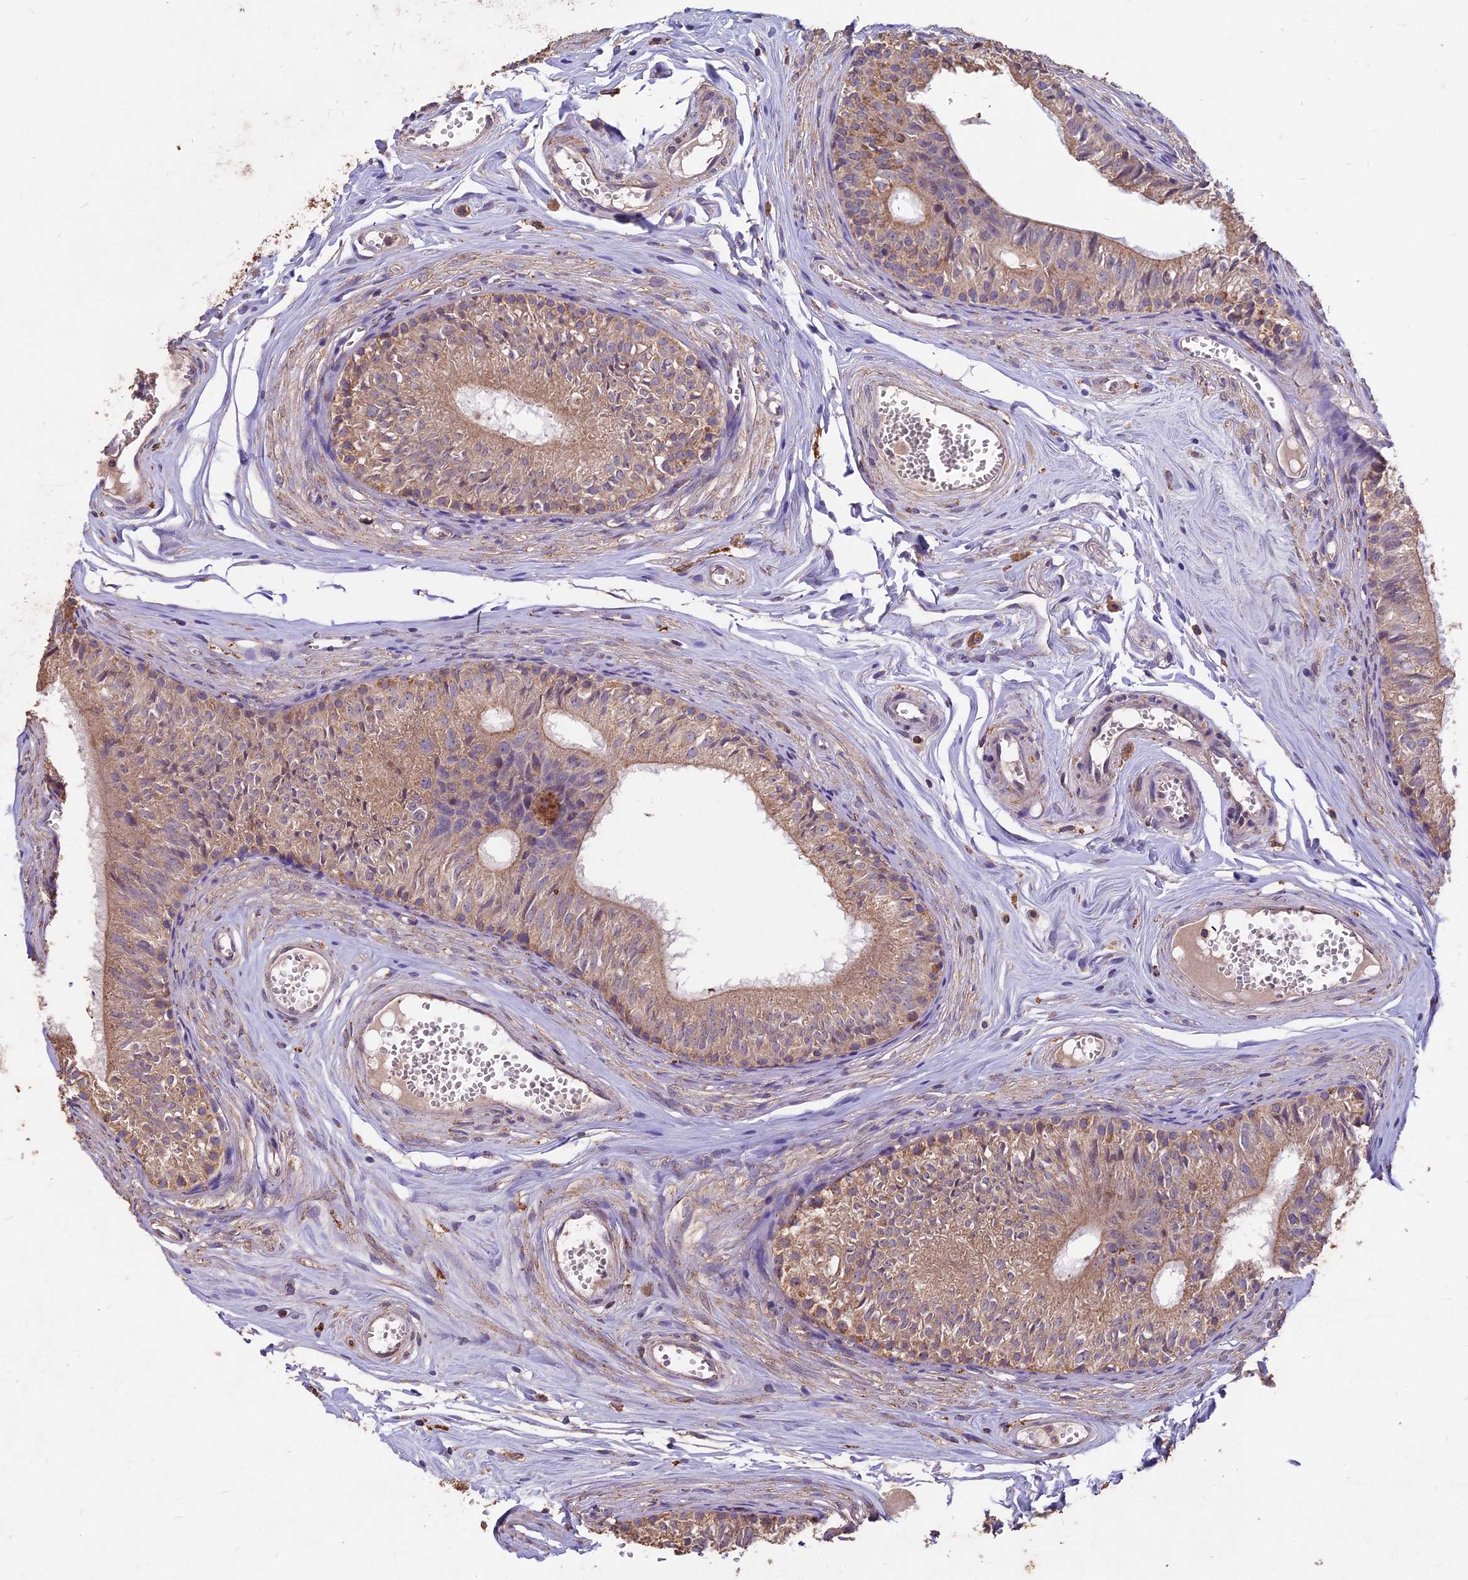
{"staining": {"intensity": "moderate", "quantity": ">75%", "location": "cytoplasmic/membranous"}, "tissue": "epididymis", "cell_type": "Glandular cells", "image_type": "normal", "snomed": [{"axis": "morphology", "description": "Normal tissue, NOS"}, {"axis": "topography", "description": "Epididymis"}], "caption": "Immunohistochemistry image of unremarkable human epididymis stained for a protein (brown), which shows medium levels of moderate cytoplasmic/membranous positivity in approximately >75% of glandular cells.", "gene": "CEMIP2", "patient": {"sex": "male", "age": 36}}